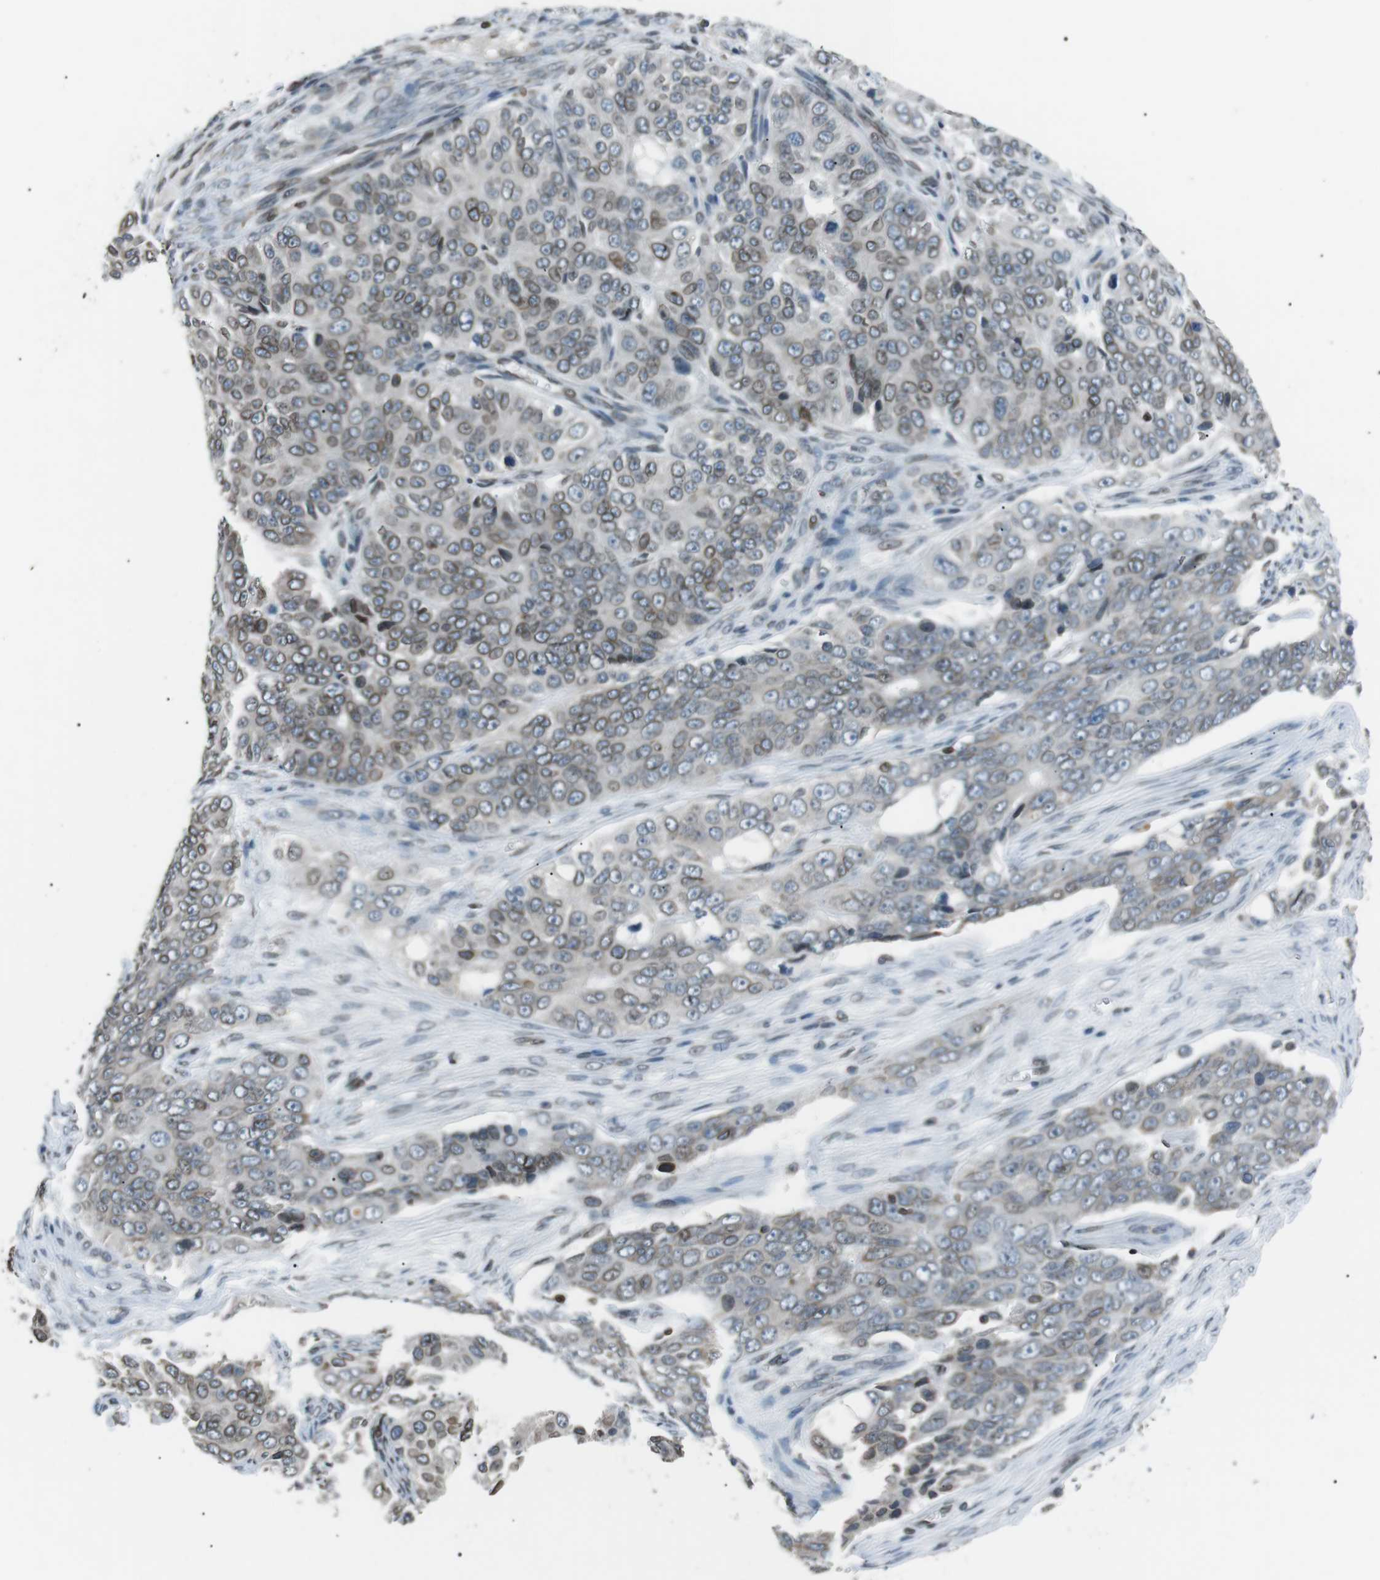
{"staining": {"intensity": "moderate", "quantity": ">75%", "location": "cytoplasmic/membranous,nuclear"}, "tissue": "ovarian cancer", "cell_type": "Tumor cells", "image_type": "cancer", "snomed": [{"axis": "morphology", "description": "Carcinoma, endometroid"}, {"axis": "topography", "description": "Ovary"}], "caption": "Protein staining of ovarian endometroid carcinoma tissue exhibits moderate cytoplasmic/membranous and nuclear positivity in approximately >75% of tumor cells.", "gene": "TMX4", "patient": {"sex": "female", "age": 51}}